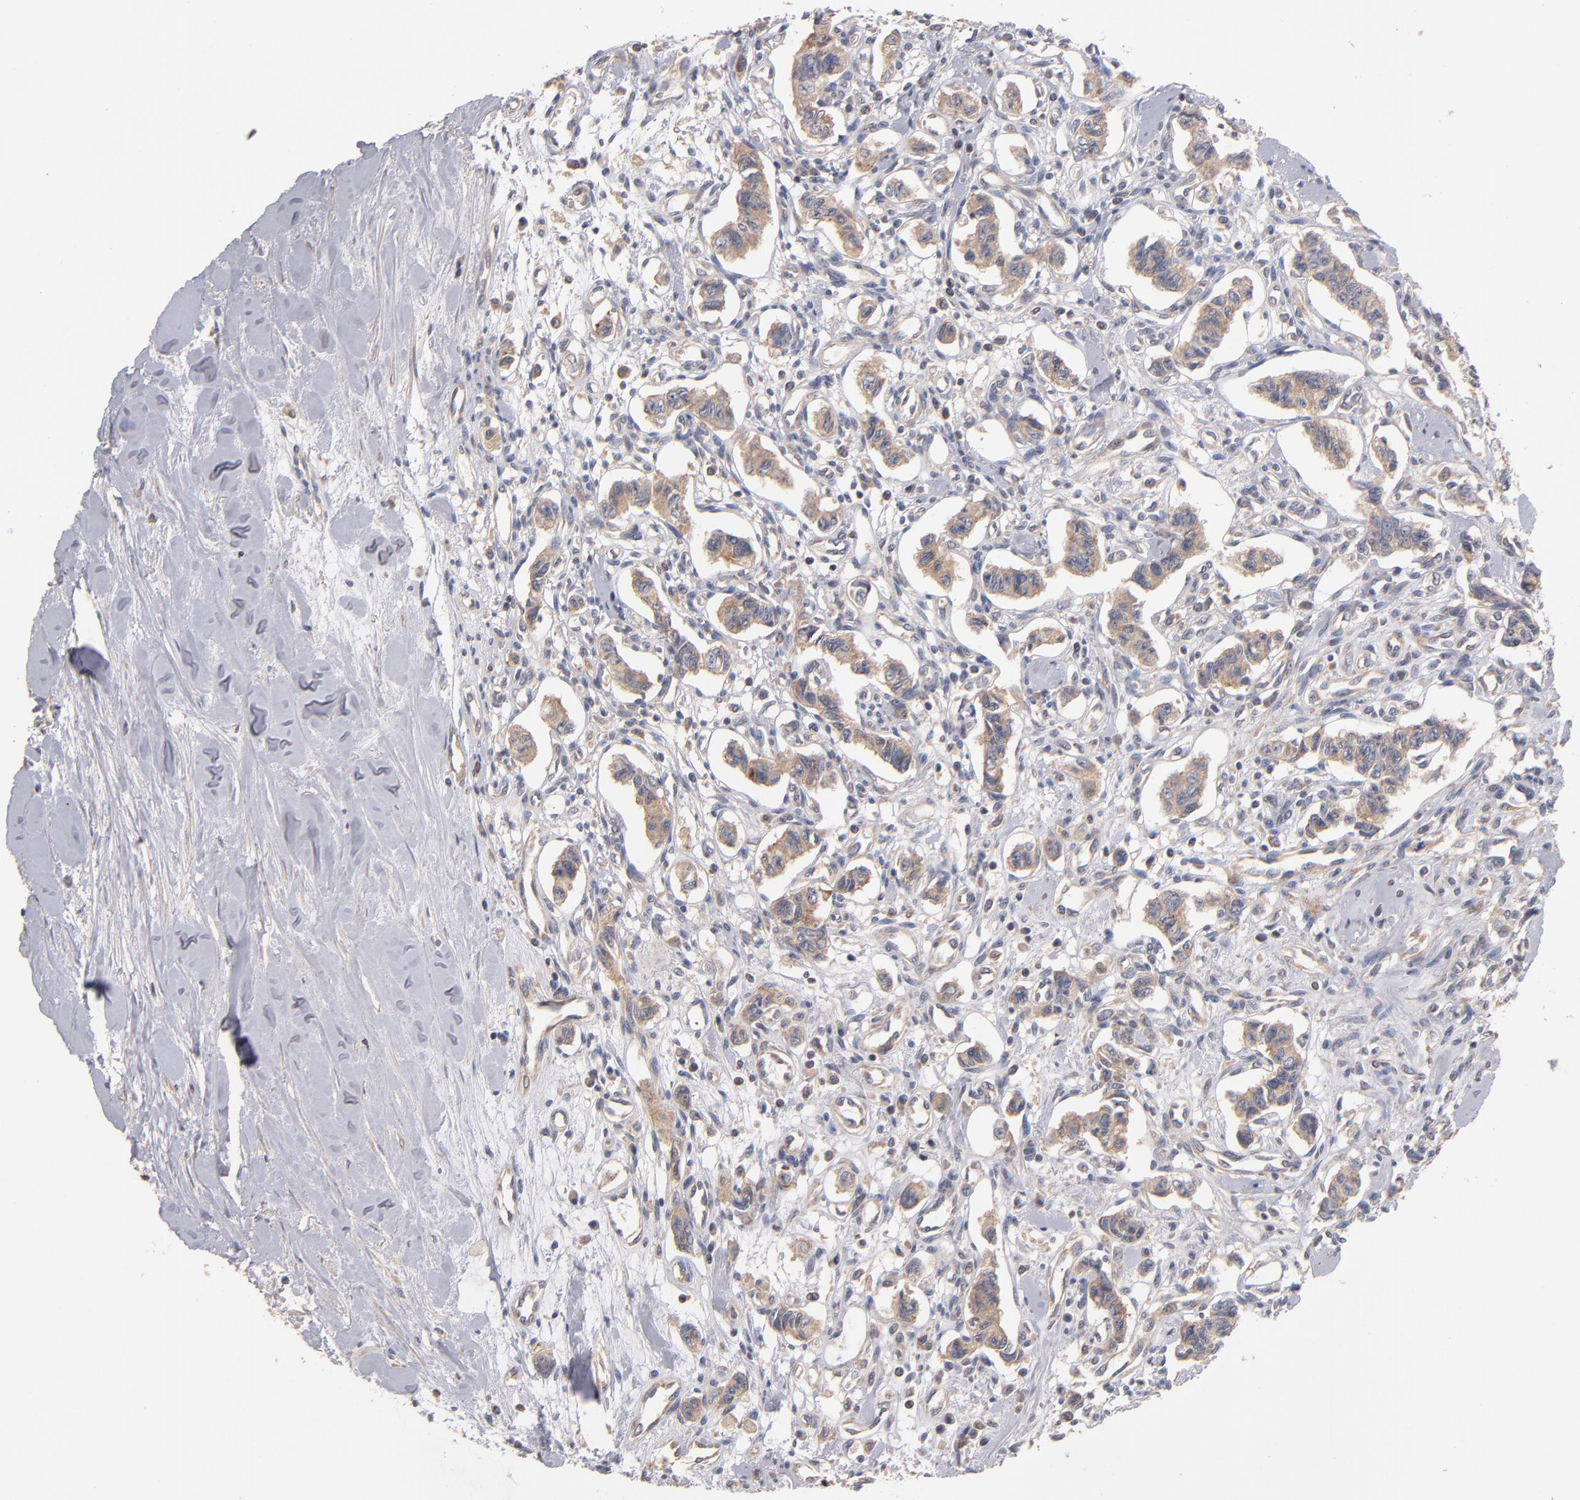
{"staining": {"intensity": "weak", "quantity": ">75%", "location": "cytoplasmic/membranous"}, "tissue": "renal cancer", "cell_type": "Tumor cells", "image_type": "cancer", "snomed": [{"axis": "morphology", "description": "Carcinoid, malignant, NOS"}, {"axis": "topography", "description": "Kidney"}], "caption": "Protein analysis of renal cancer (malignant carcinoid) tissue reveals weak cytoplasmic/membranous staining in about >75% of tumor cells. The staining is performed using DAB (3,3'-diaminobenzidine) brown chromogen to label protein expression. The nuclei are counter-stained blue using hematoxylin.", "gene": "DACT1", "patient": {"sex": "female", "age": 41}}